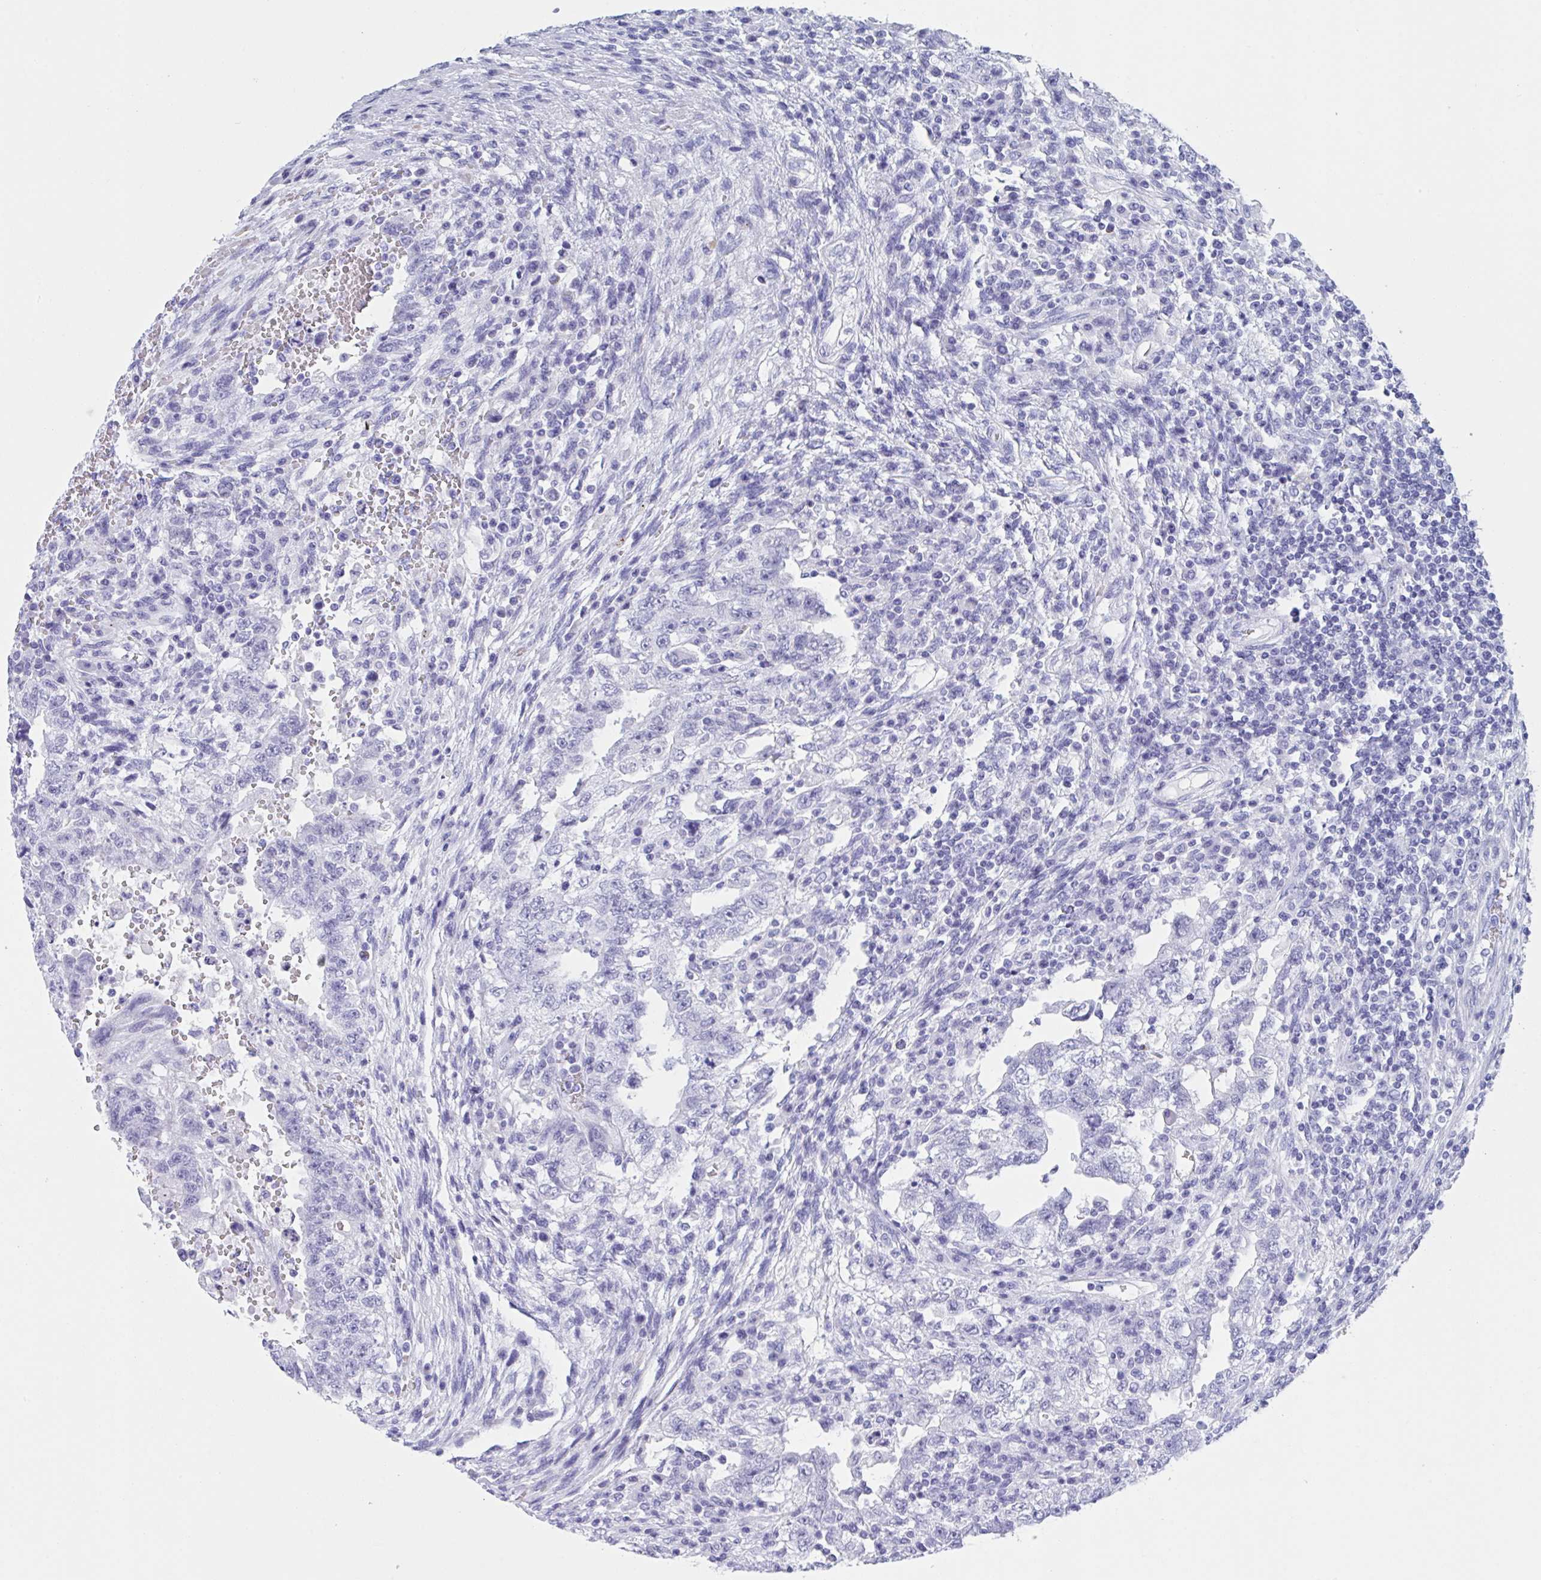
{"staining": {"intensity": "negative", "quantity": "none", "location": "none"}, "tissue": "testis cancer", "cell_type": "Tumor cells", "image_type": "cancer", "snomed": [{"axis": "morphology", "description": "Carcinoma, Embryonal, NOS"}, {"axis": "topography", "description": "Testis"}], "caption": "The micrograph shows no staining of tumor cells in testis cancer.", "gene": "ZNF850", "patient": {"sex": "male", "age": 26}}